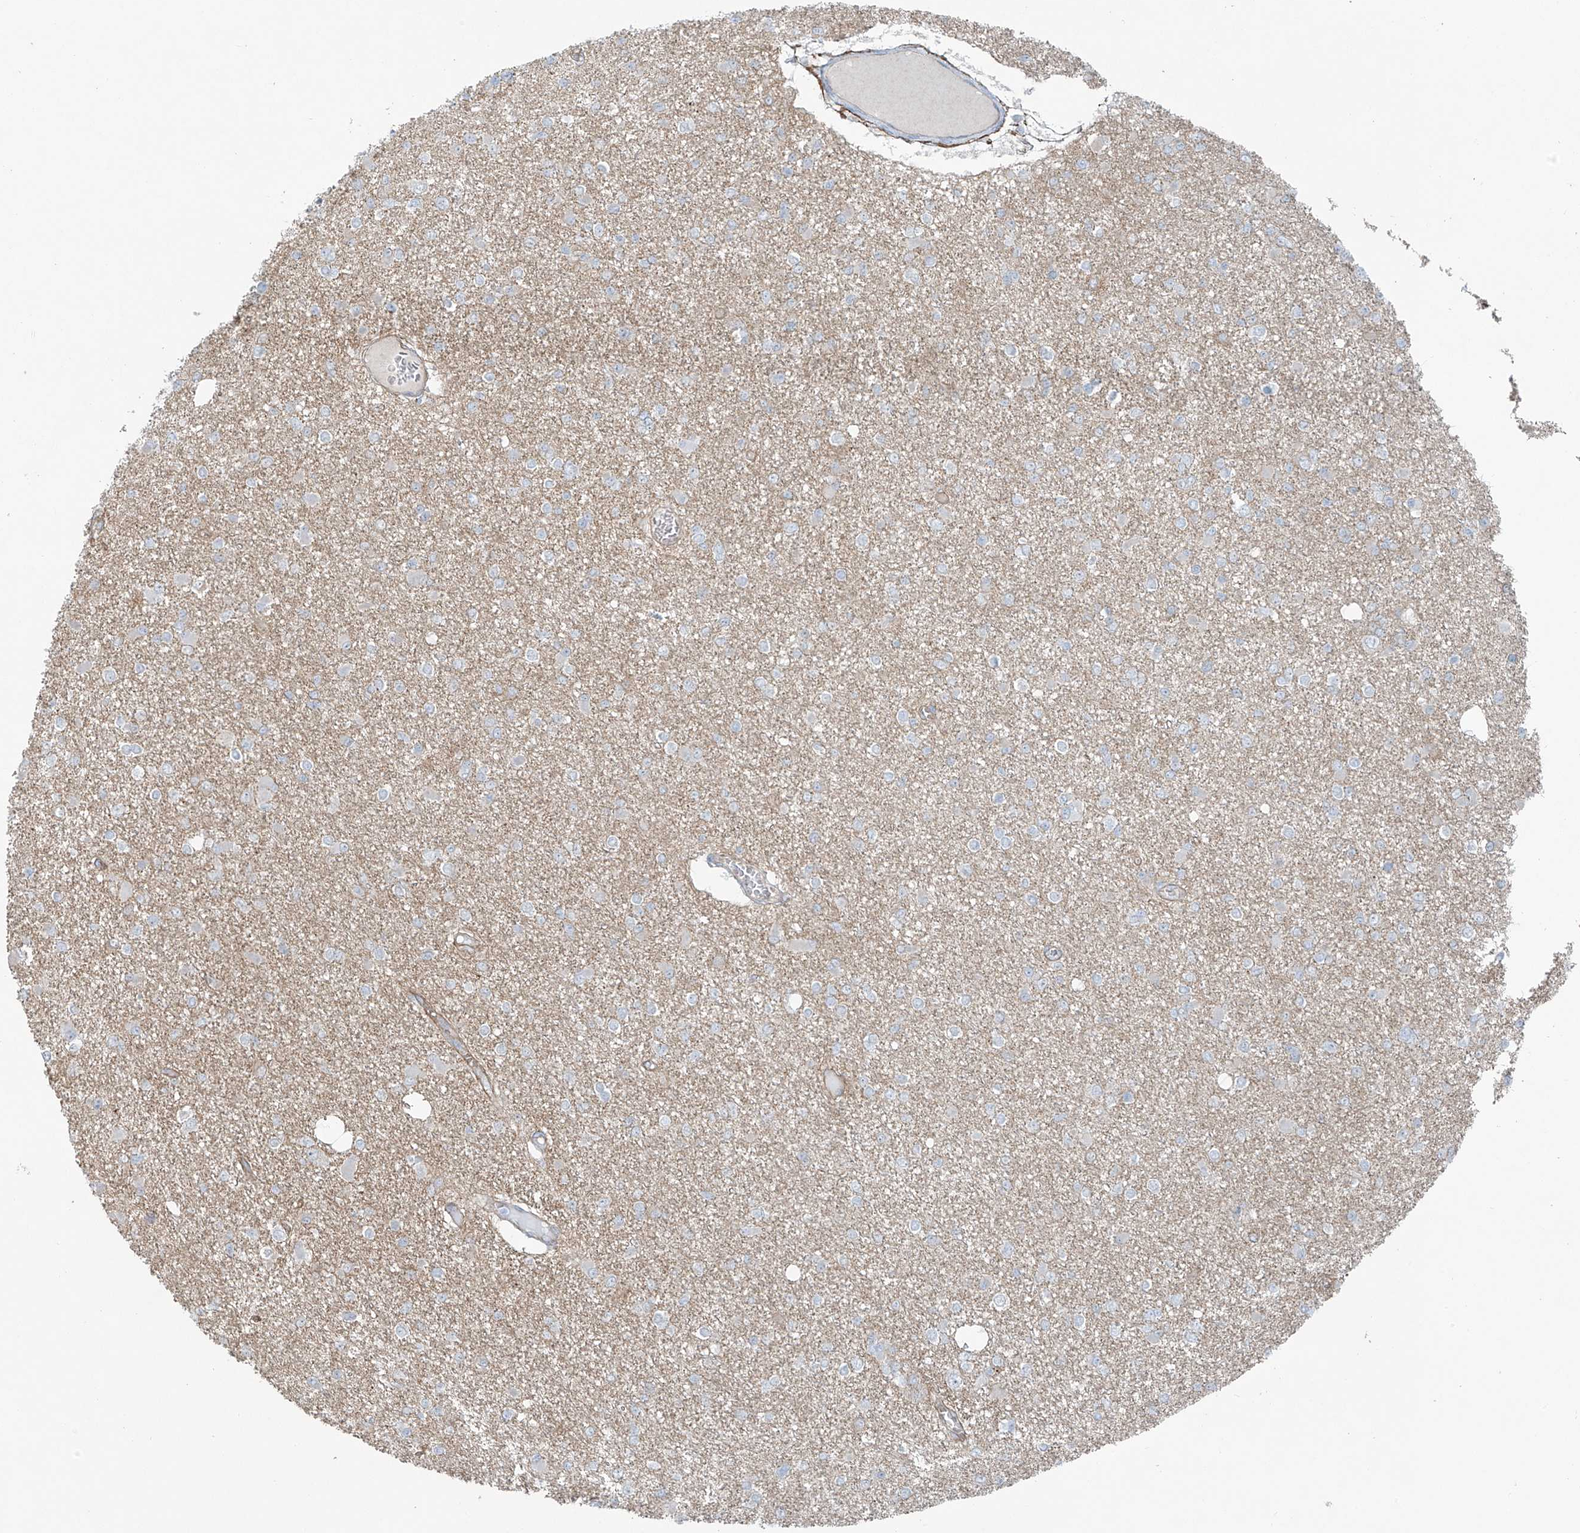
{"staining": {"intensity": "negative", "quantity": "none", "location": "none"}, "tissue": "glioma", "cell_type": "Tumor cells", "image_type": "cancer", "snomed": [{"axis": "morphology", "description": "Glioma, malignant, Low grade"}, {"axis": "topography", "description": "Brain"}], "caption": "Immunohistochemistry photomicrograph of human glioma stained for a protein (brown), which reveals no expression in tumor cells.", "gene": "TUBE1", "patient": {"sex": "female", "age": 22}}